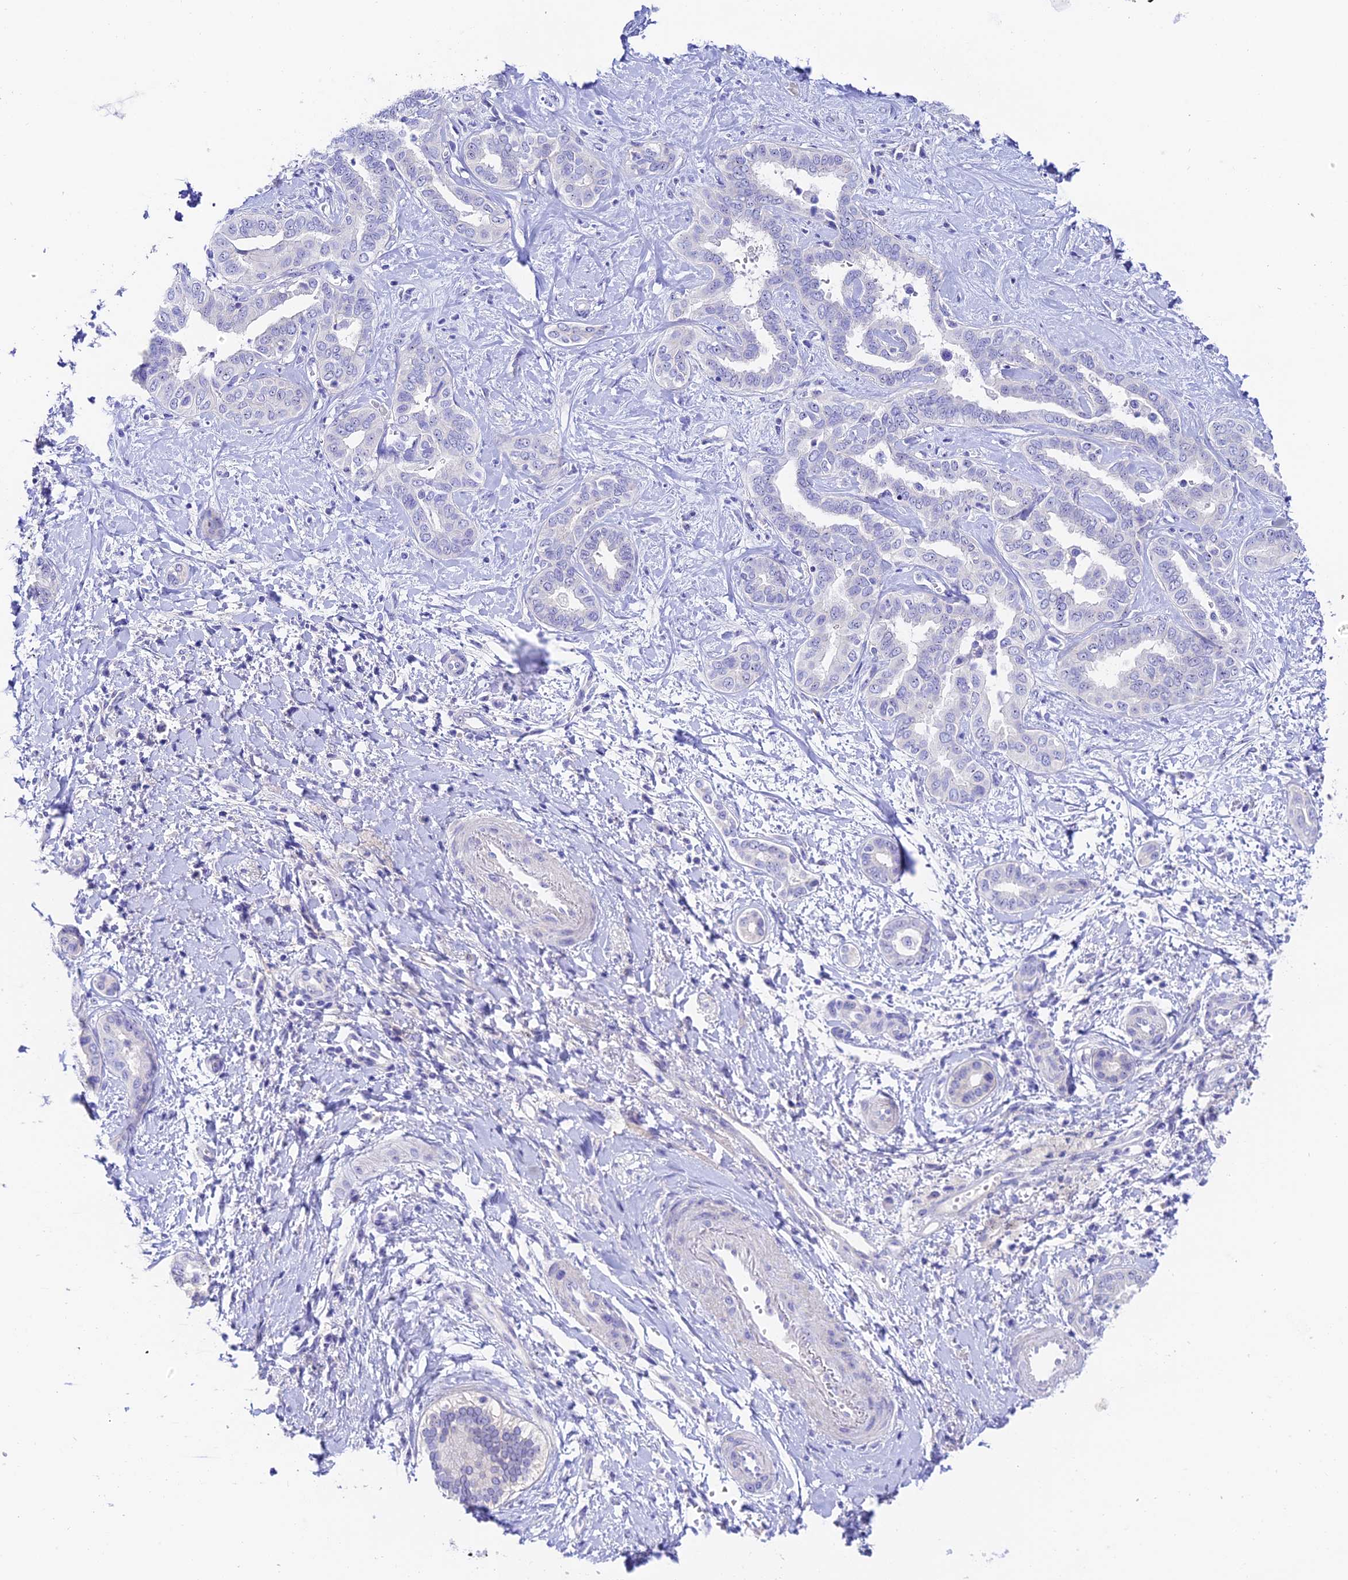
{"staining": {"intensity": "negative", "quantity": "none", "location": "none"}, "tissue": "liver cancer", "cell_type": "Tumor cells", "image_type": "cancer", "snomed": [{"axis": "morphology", "description": "Cholangiocarcinoma"}, {"axis": "topography", "description": "Liver"}], "caption": "Immunohistochemistry photomicrograph of liver cancer (cholangiocarcinoma) stained for a protein (brown), which exhibits no staining in tumor cells. (Brightfield microscopy of DAB (3,3'-diaminobenzidine) immunohistochemistry (IHC) at high magnification).", "gene": "DUSP29", "patient": {"sex": "female", "age": 77}}